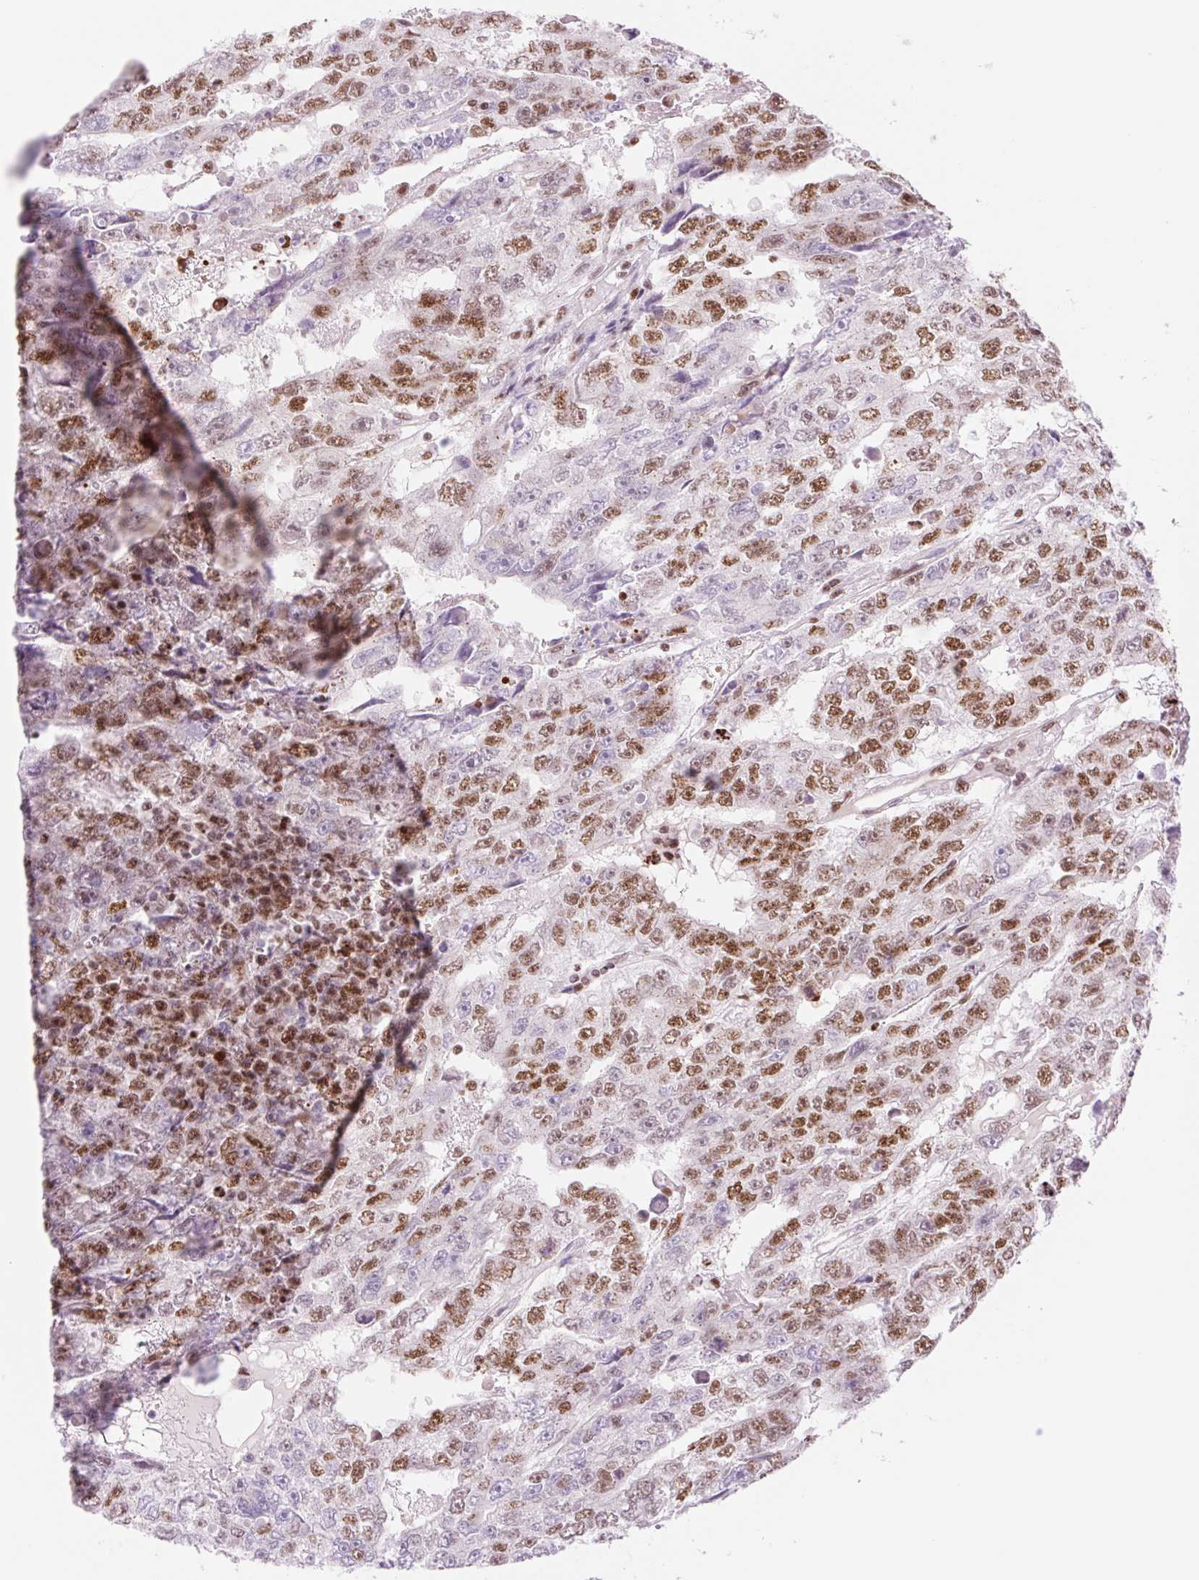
{"staining": {"intensity": "moderate", "quantity": "25%-75%", "location": "nuclear"}, "tissue": "testis cancer", "cell_type": "Tumor cells", "image_type": "cancer", "snomed": [{"axis": "morphology", "description": "Carcinoma, Embryonal, NOS"}, {"axis": "topography", "description": "Testis"}], "caption": "The photomicrograph demonstrates a brown stain indicating the presence of a protein in the nuclear of tumor cells in embryonal carcinoma (testis).", "gene": "PRDM11", "patient": {"sex": "male", "age": 20}}